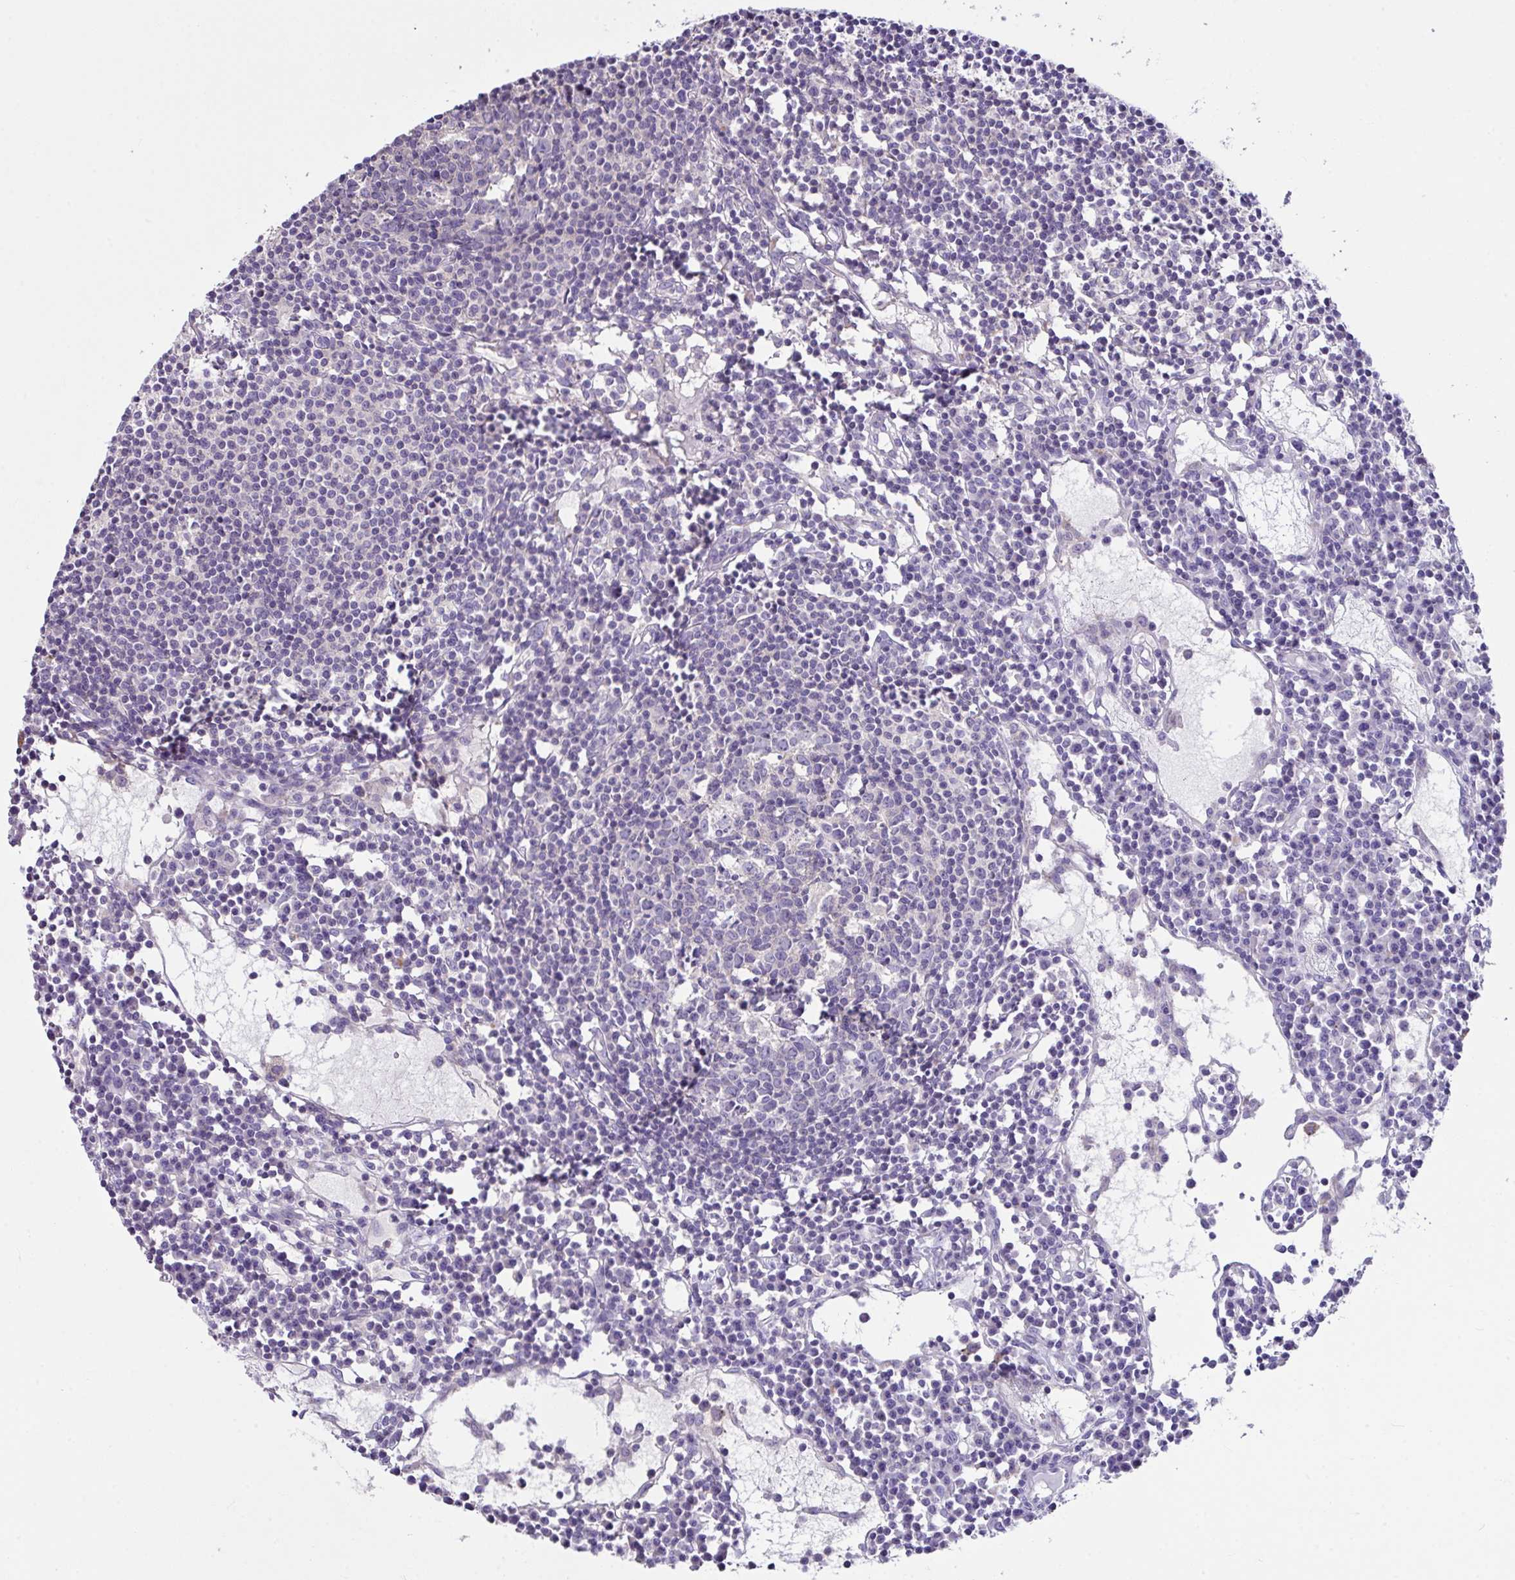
{"staining": {"intensity": "negative", "quantity": "none", "location": "none"}, "tissue": "lymph node", "cell_type": "Germinal center cells", "image_type": "normal", "snomed": [{"axis": "morphology", "description": "Normal tissue, NOS"}, {"axis": "topography", "description": "Lymph node"}], "caption": "Histopathology image shows no significant protein positivity in germinal center cells of normal lymph node.", "gene": "D2HGDH", "patient": {"sex": "female", "age": 78}}